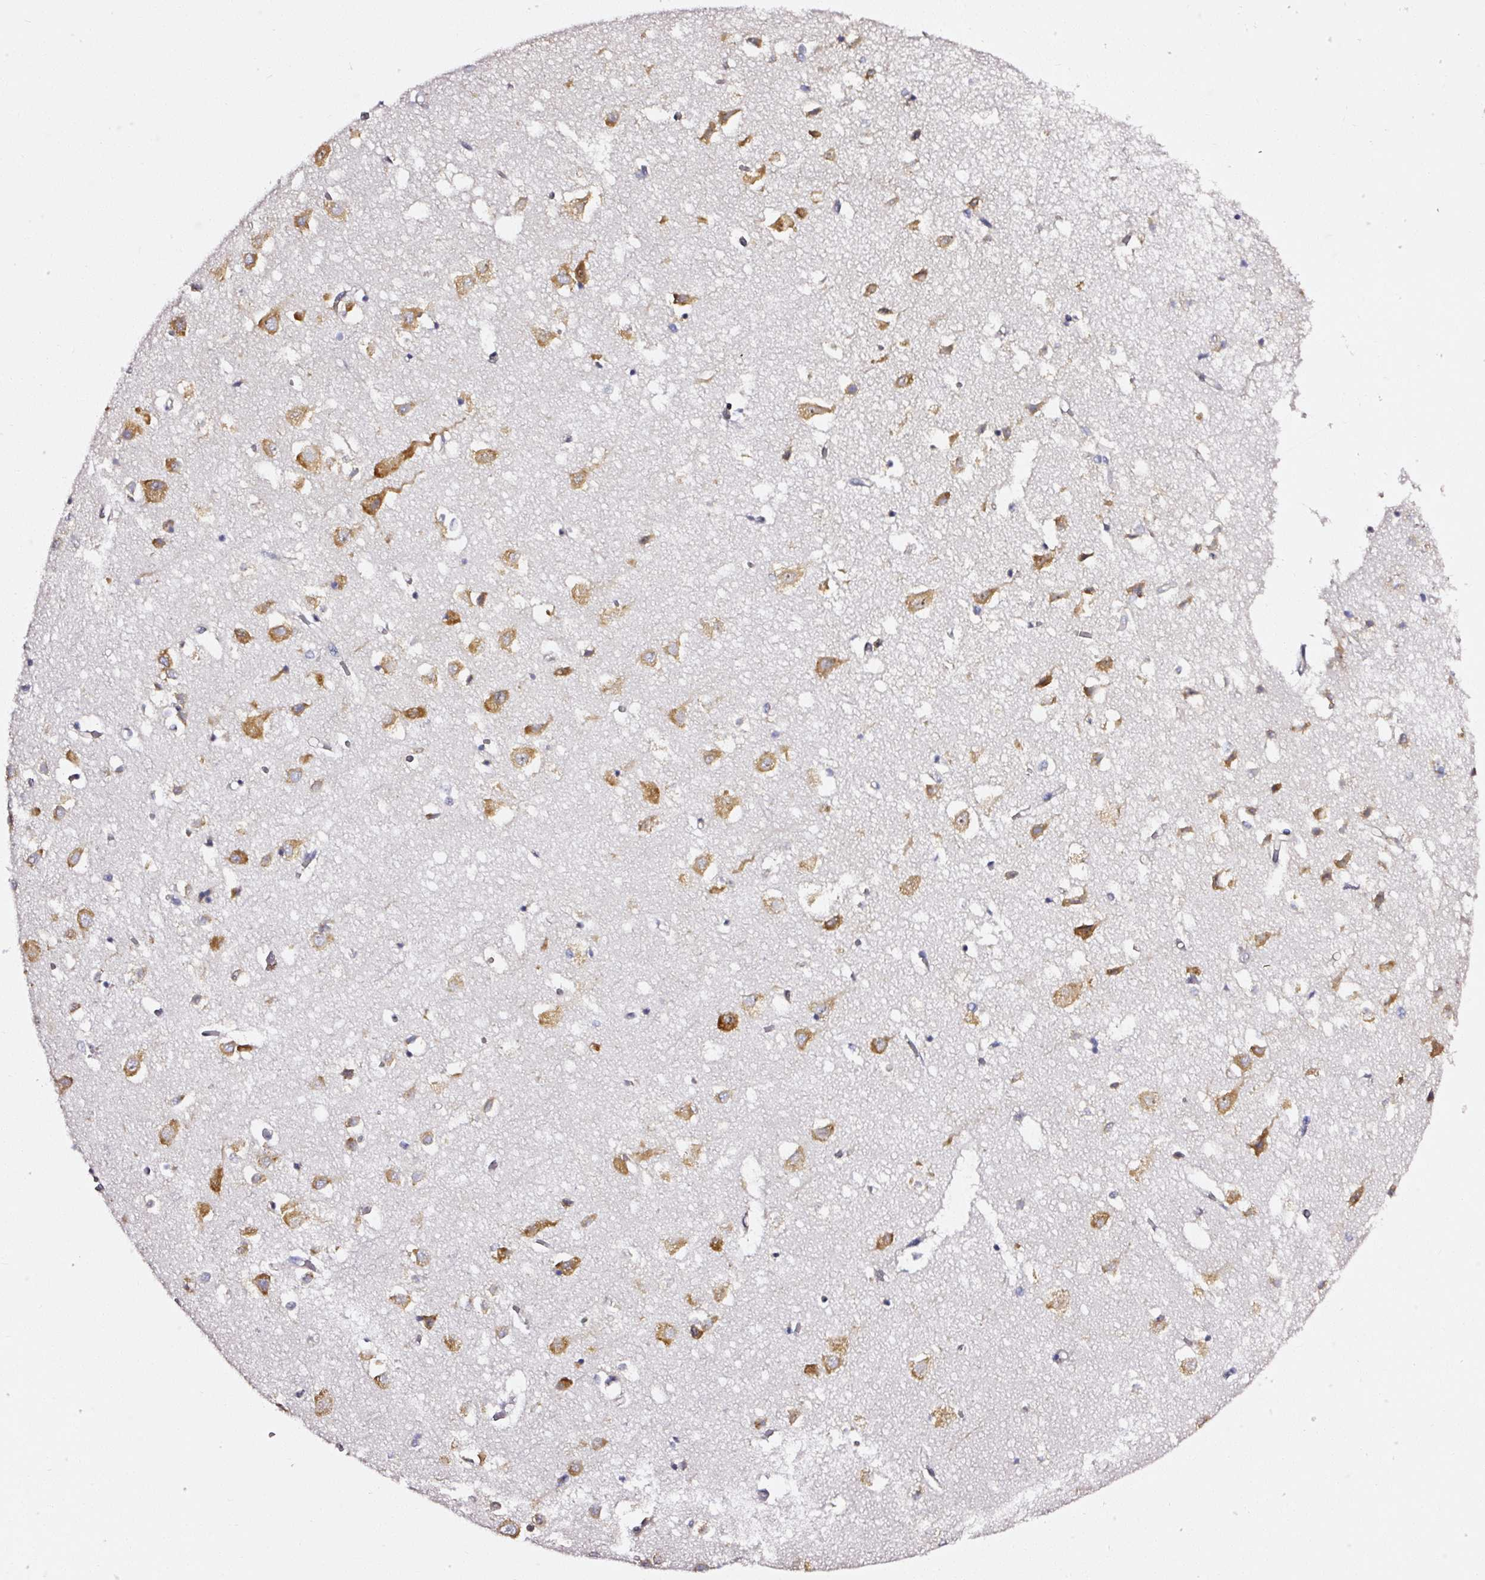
{"staining": {"intensity": "negative", "quantity": "none", "location": "none"}, "tissue": "cerebral cortex", "cell_type": "Endothelial cells", "image_type": "normal", "snomed": [{"axis": "morphology", "description": "Normal tissue, NOS"}, {"axis": "topography", "description": "Cerebral cortex"}], "caption": "High magnification brightfield microscopy of unremarkable cerebral cortex stained with DAB (brown) and counterstained with hematoxylin (blue): endothelial cells show no significant expression.", "gene": "RPL10A", "patient": {"sex": "male", "age": 70}}